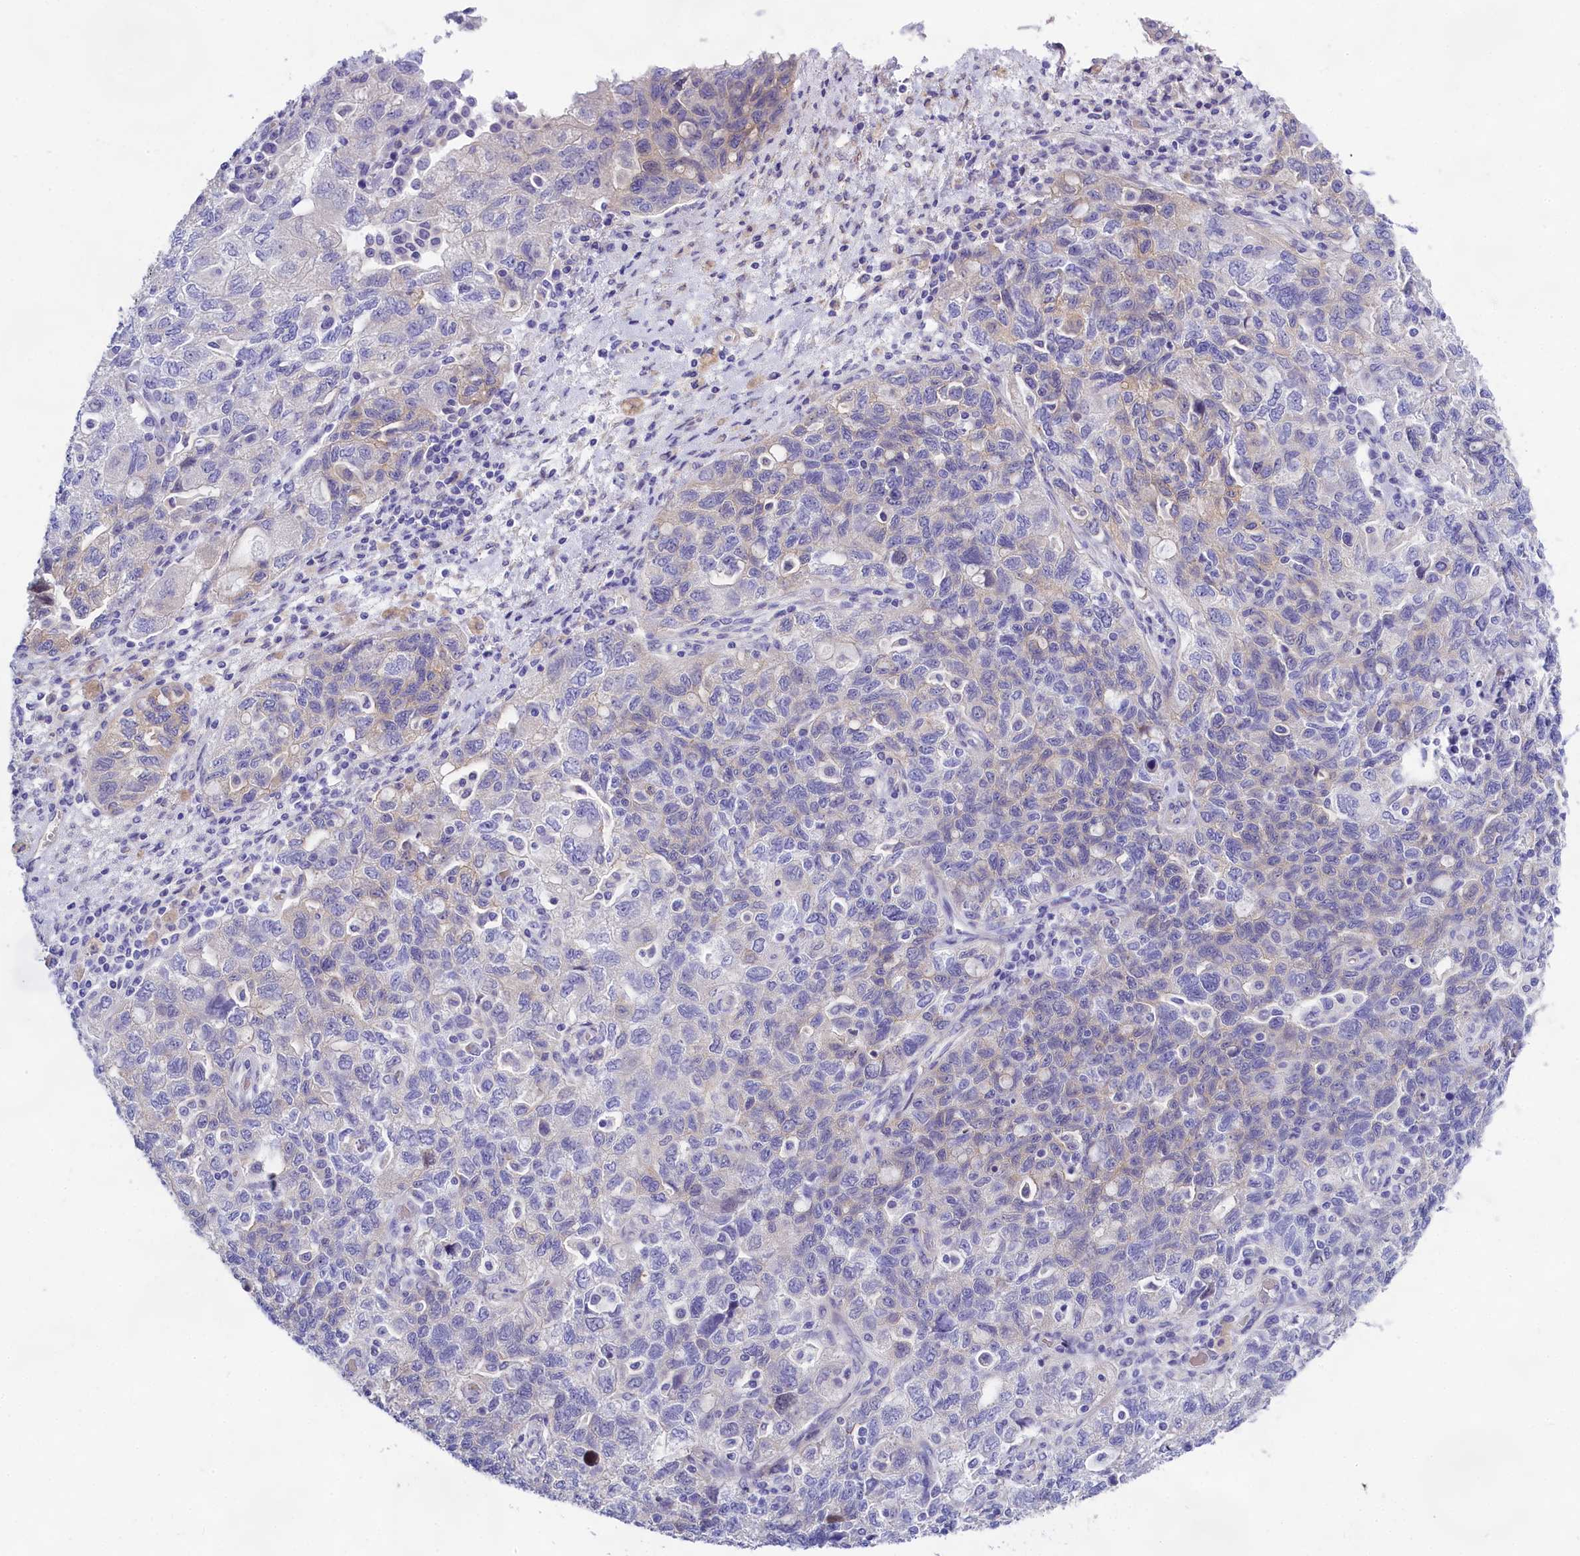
{"staining": {"intensity": "negative", "quantity": "none", "location": "none"}, "tissue": "ovarian cancer", "cell_type": "Tumor cells", "image_type": "cancer", "snomed": [{"axis": "morphology", "description": "Carcinoma, NOS"}, {"axis": "morphology", "description": "Cystadenocarcinoma, serous, NOS"}, {"axis": "topography", "description": "Ovary"}], "caption": "This is an immunohistochemistry image of ovarian cancer (serous cystadenocarcinoma). There is no positivity in tumor cells.", "gene": "PPP1R13L", "patient": {"sex": "female", "age": 69}}